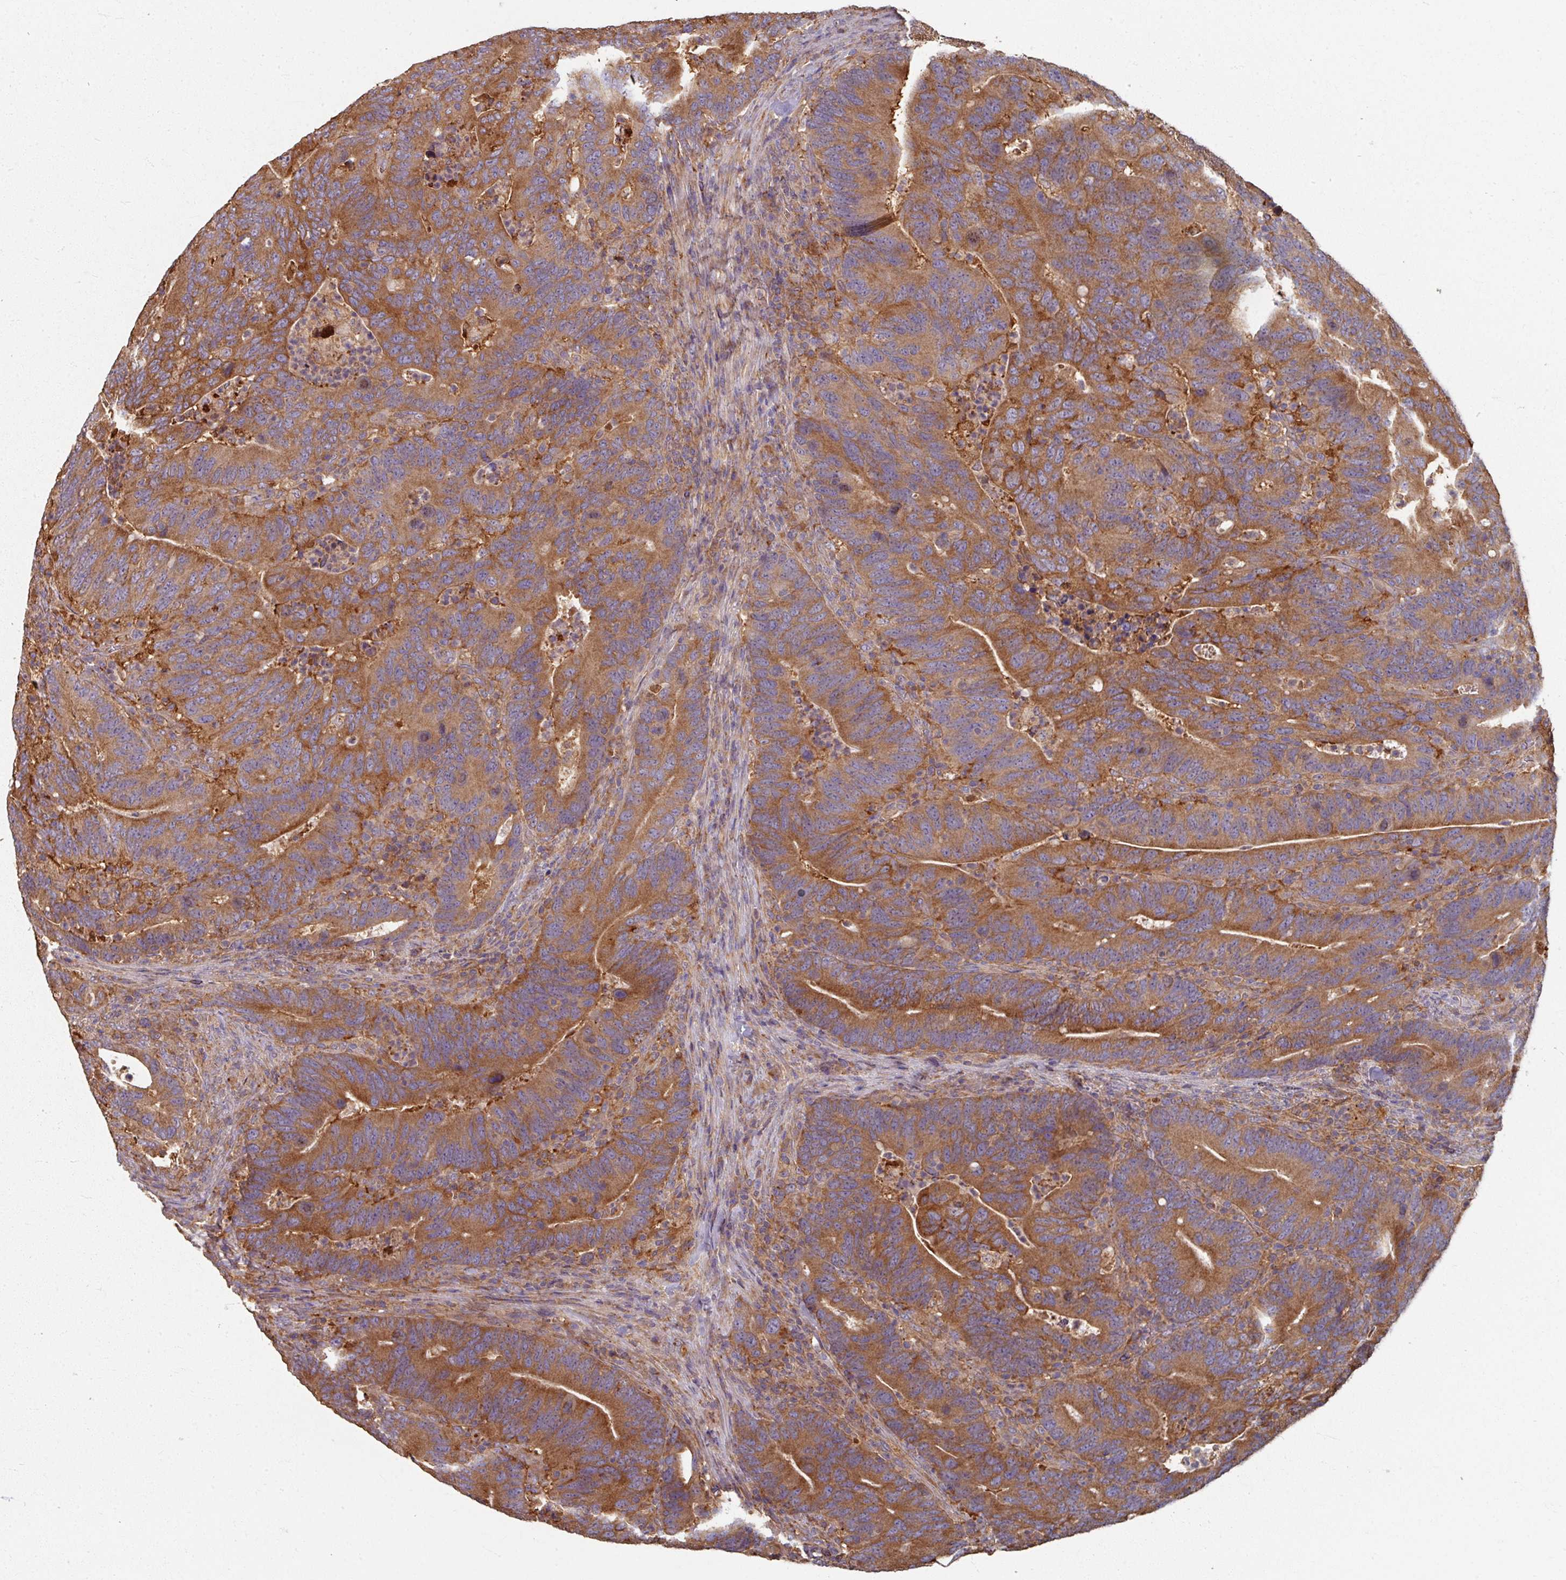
{"staining": {"intensity": "strong", "quantity": ">75%", "location": "cytoplasmic/membranous"}, "tissue": "colorectal cancer", "cell_type": "Tumor cells", "image_type": "cancer", "snomed": [{"axis": "morphology", "description": "Adenocarcinoma, NOS"}, {"axis": "topography", "description": "Colon"}], "caption": "Brown immunohistochemical staining in colorectal cancer (adenocarcinoma) displays strong cytoplasmic/membranous staining in approximately >75% of tumor cells.", "gene": "CCDC68", "patient": {"sex": "female", "age": 66}}